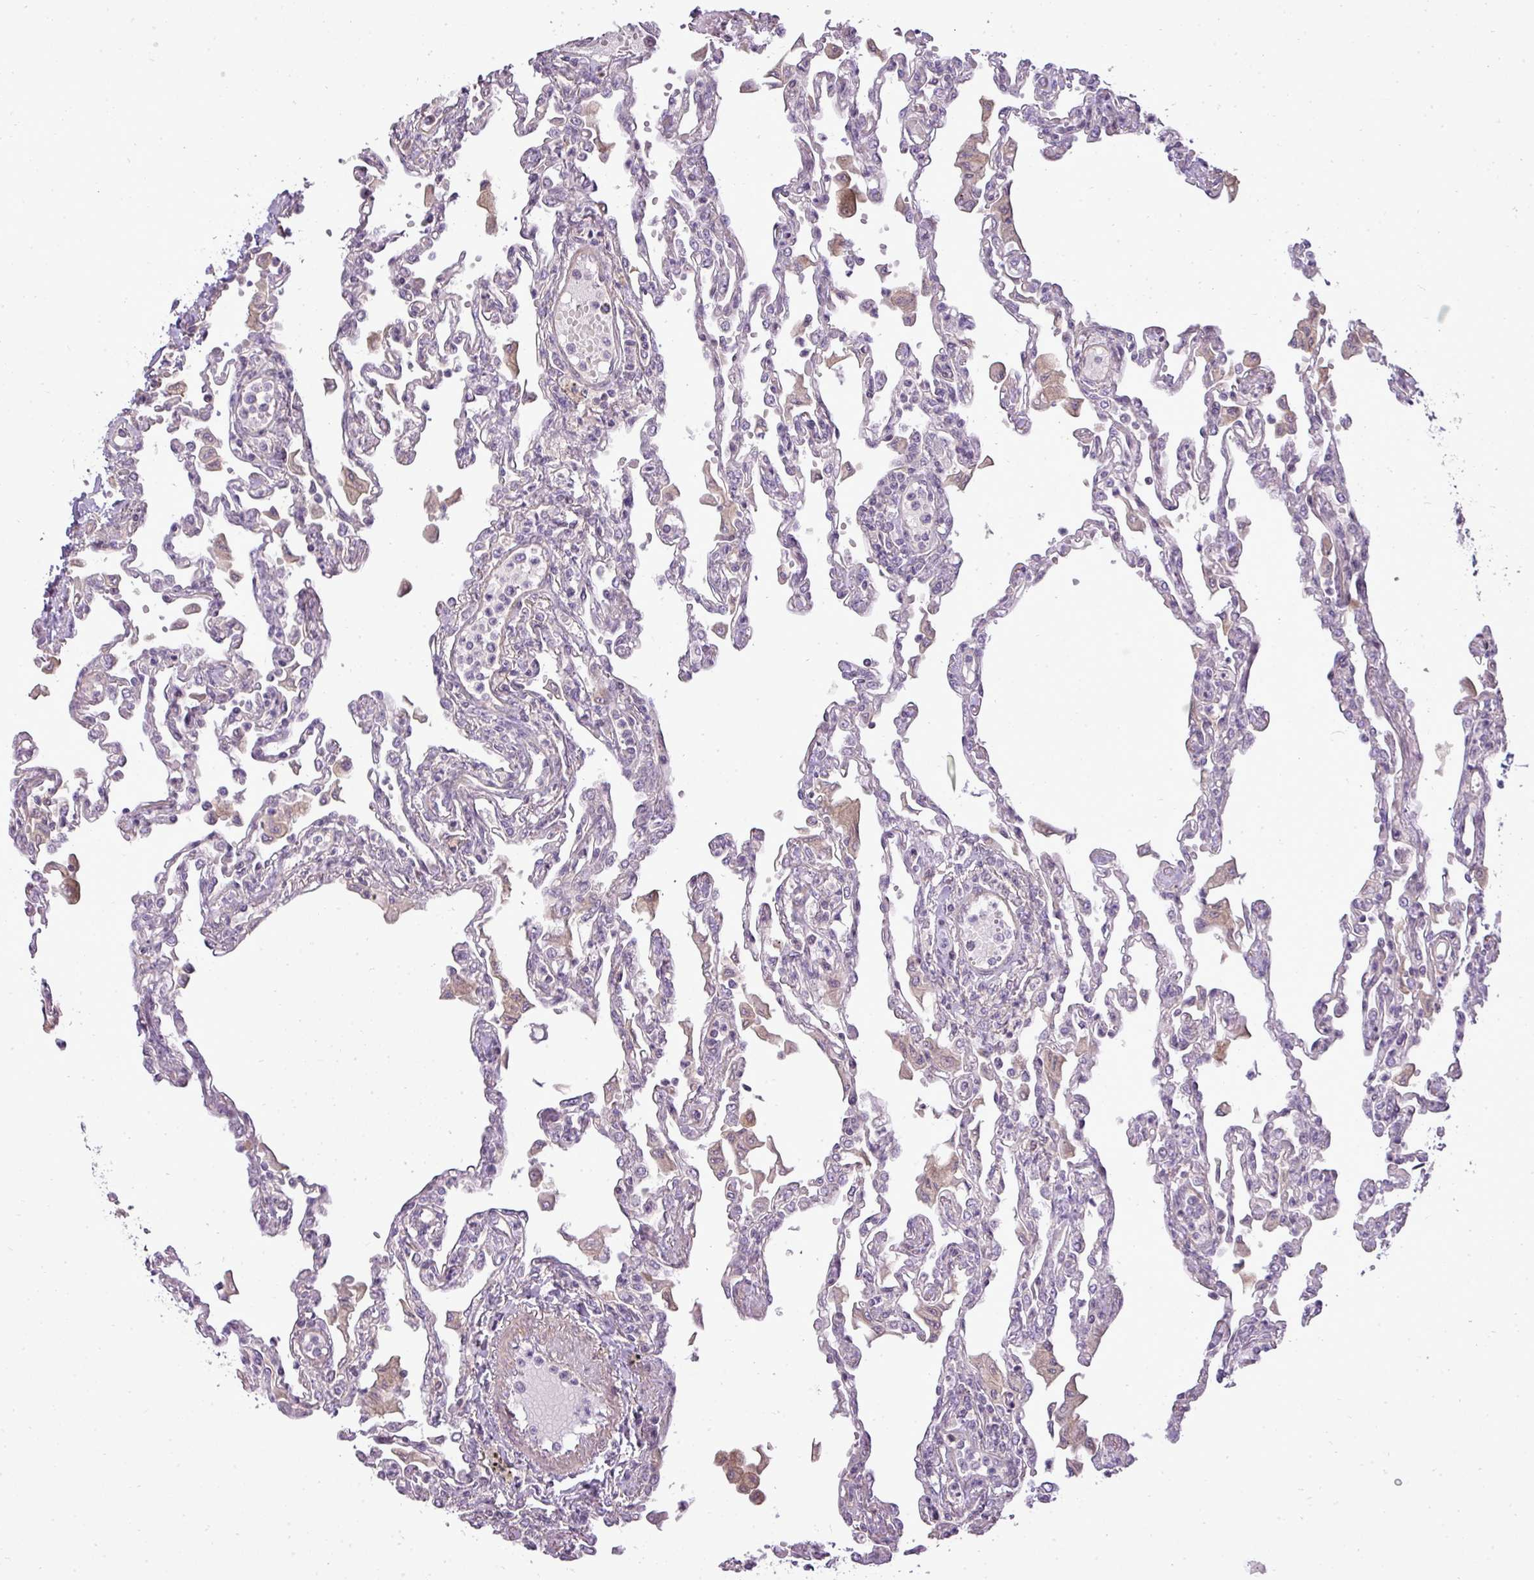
{"staining": {"intensity": "negative", "quantity": "none", "location": "none"}, "tissue": "lung", "cell_type": "Alveolar cells", "image_type": "normal", "snomed": [{"axis": "morphology", "description": "Normal tissue, NOS"}, {"axis": "topography", "description": "Bronchus"}, {"axis": "topography", "description": "Lung"}], "caption": "High power microscopy histopathology image of an immunohistochemistry histopathology image of benign lung, revealing no significant staining in alveolar cells. The staining was performed using DAB (3,3'-diaminobenzidine) to visualize the protein expression in brown, while the nuclei were stained in blue with hematoxylin (Magnification: 20x).", "gene": "PDRG1", "patient": {"sex": "female", "age": 49}}